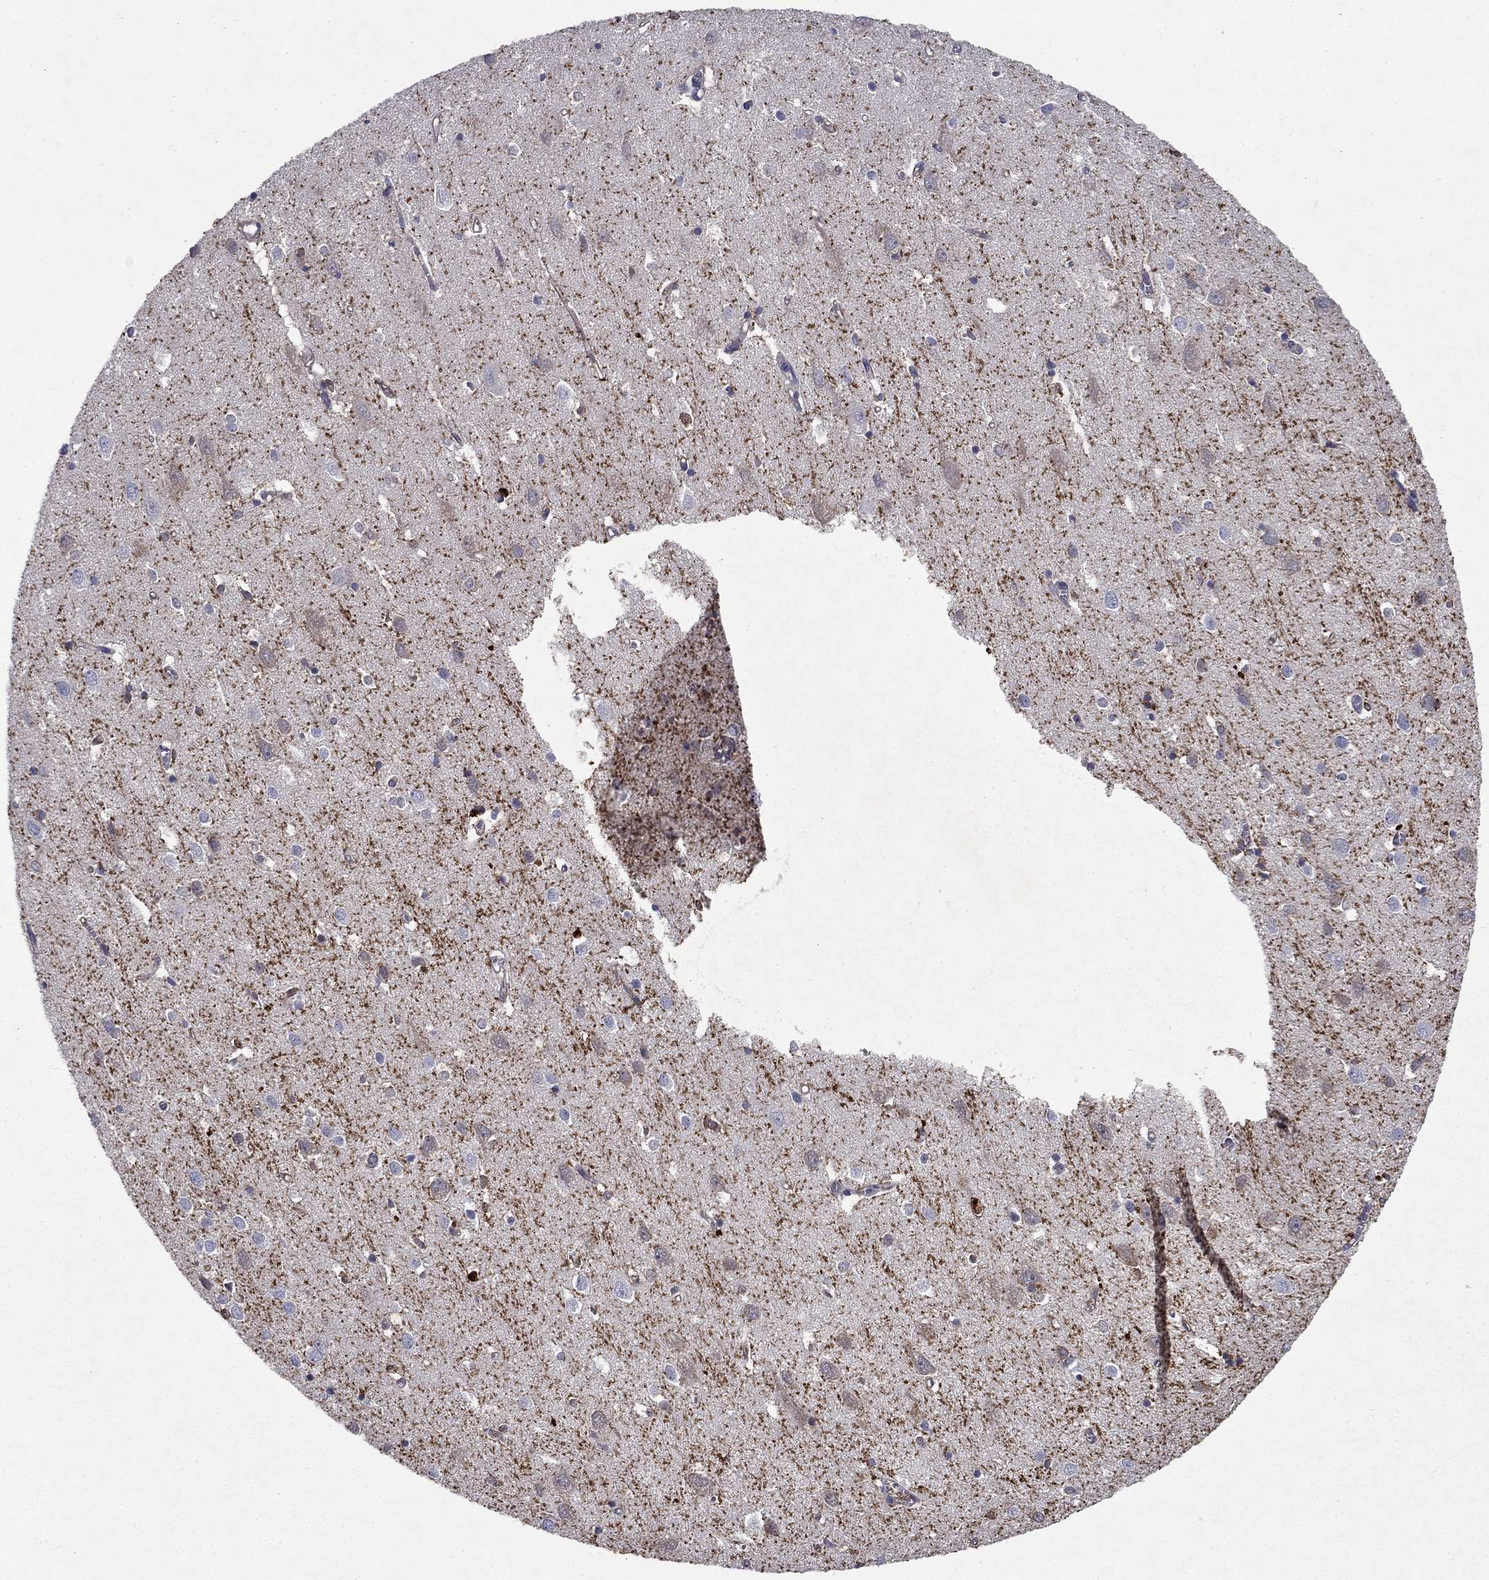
{"staining": {"intensity": "negative", "quantity": "none", "location": "none"}, "tissue": "cerebral cortex", "cell_type": "Endothelial cells", "image_type": "normal", "snomed": [{"axis": "morphology", "description": "Normal tissue, NOS"}, {"axis": "topography", "description": "Cerebral cortex"}], "caption": "Photomicrograph shows no protein positivity in endothelial cells of benign cerebral cortex. (Stains: DAB immunohistochemistry with hematoxylin counter stain, Microscopy: brightfield microscopy at high magnification).", "gene": "GLTP", "patient": {"sex": "male", "age": 70}}